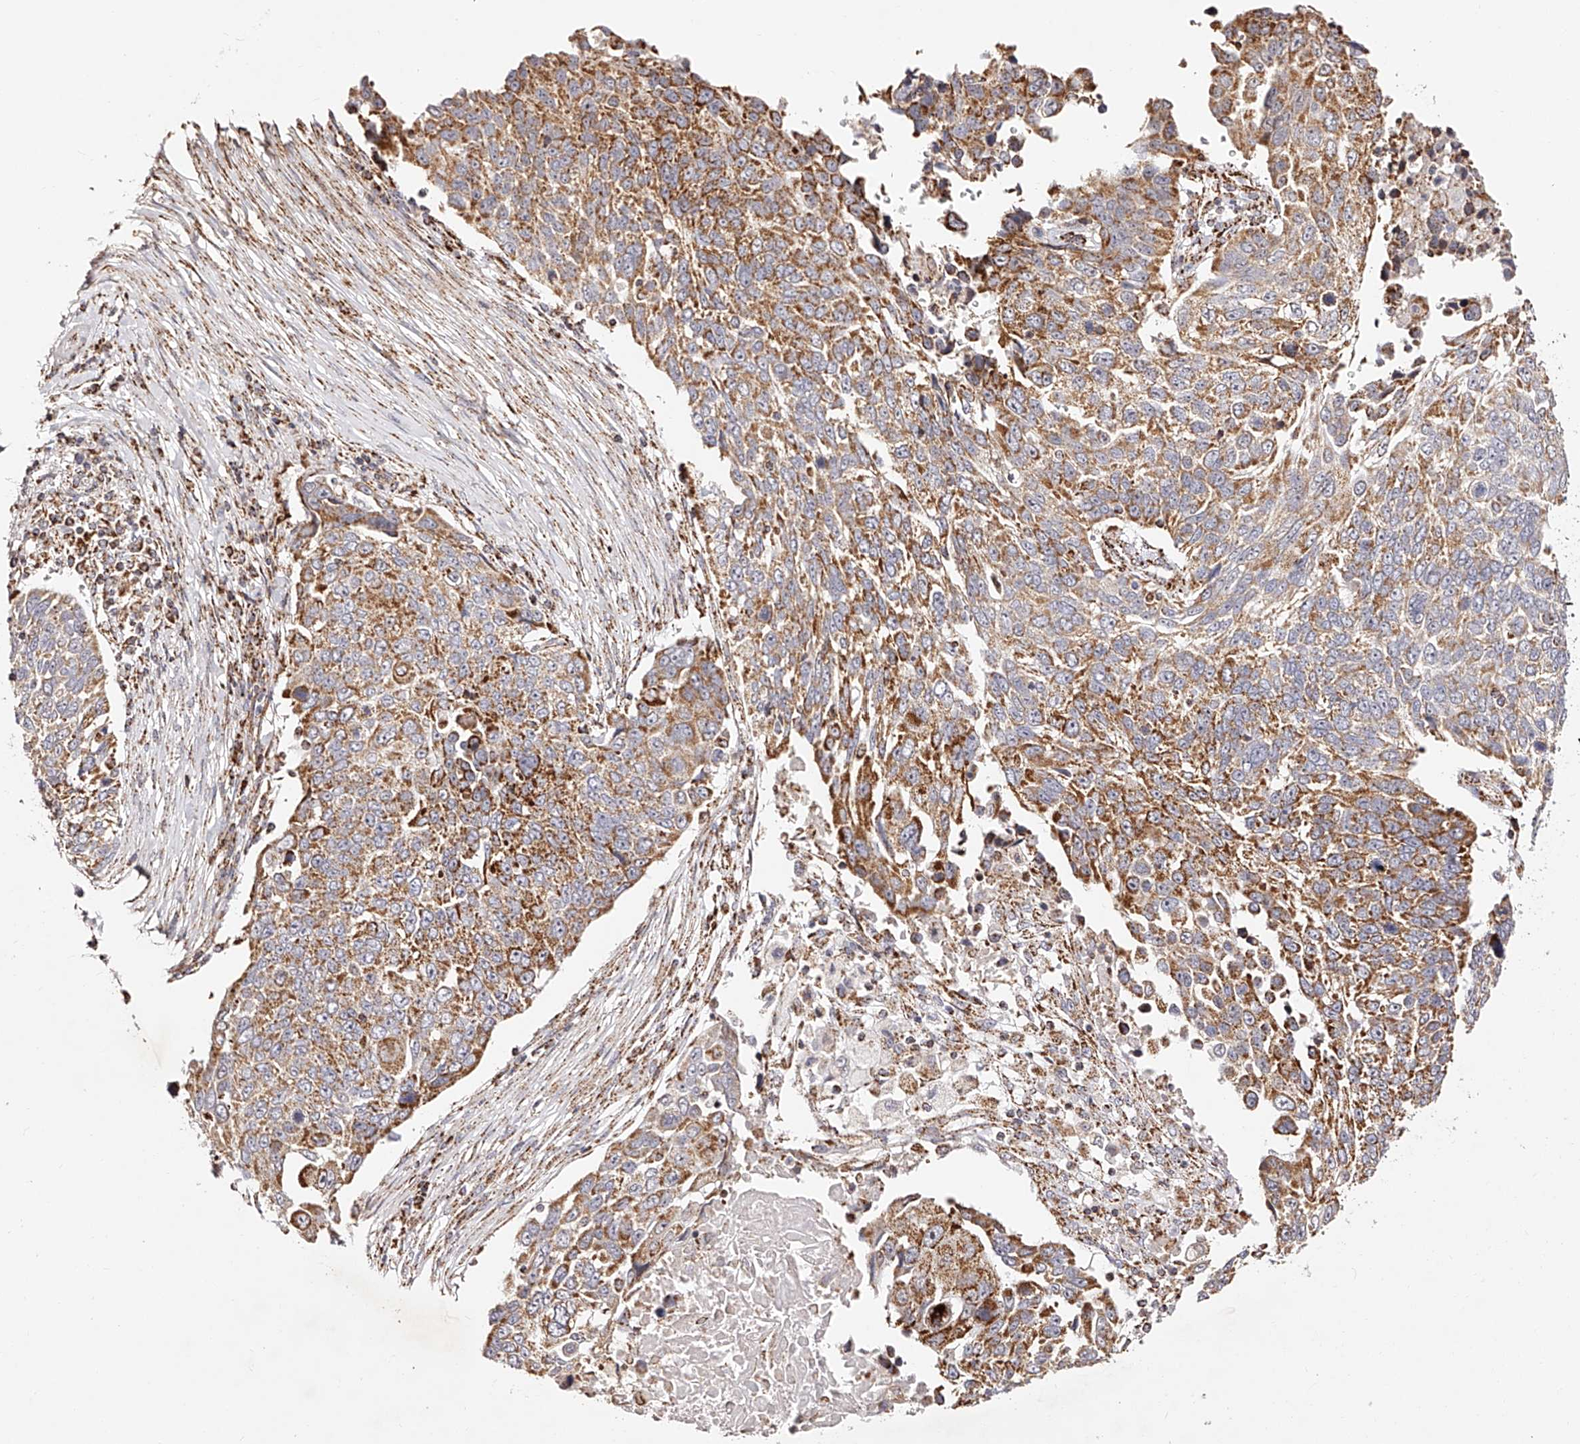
{"staining": {"intensity": "moderate", "quantity": ">75%", "location": "cytoplasmic/membranous"}, "tissue": "lung cancer", "cell_type": "Tumor cells", "image_type": "cancer", "snomed": [{"axis": "morphology", "description": "Squamous cell carcinoma, NOS"}, {"axis": "topography", "description": "Lung"}], "caption": "A high-resolution photomicrograph shows immunohistochemistry staining of squamous cell carcinoma (lung), which exhibits moderate cytoplasmic/membranous expression in about >75% of tumor cells.", "gene": "NDUFV3", "patient": {"sex": "male", "age": 66}}